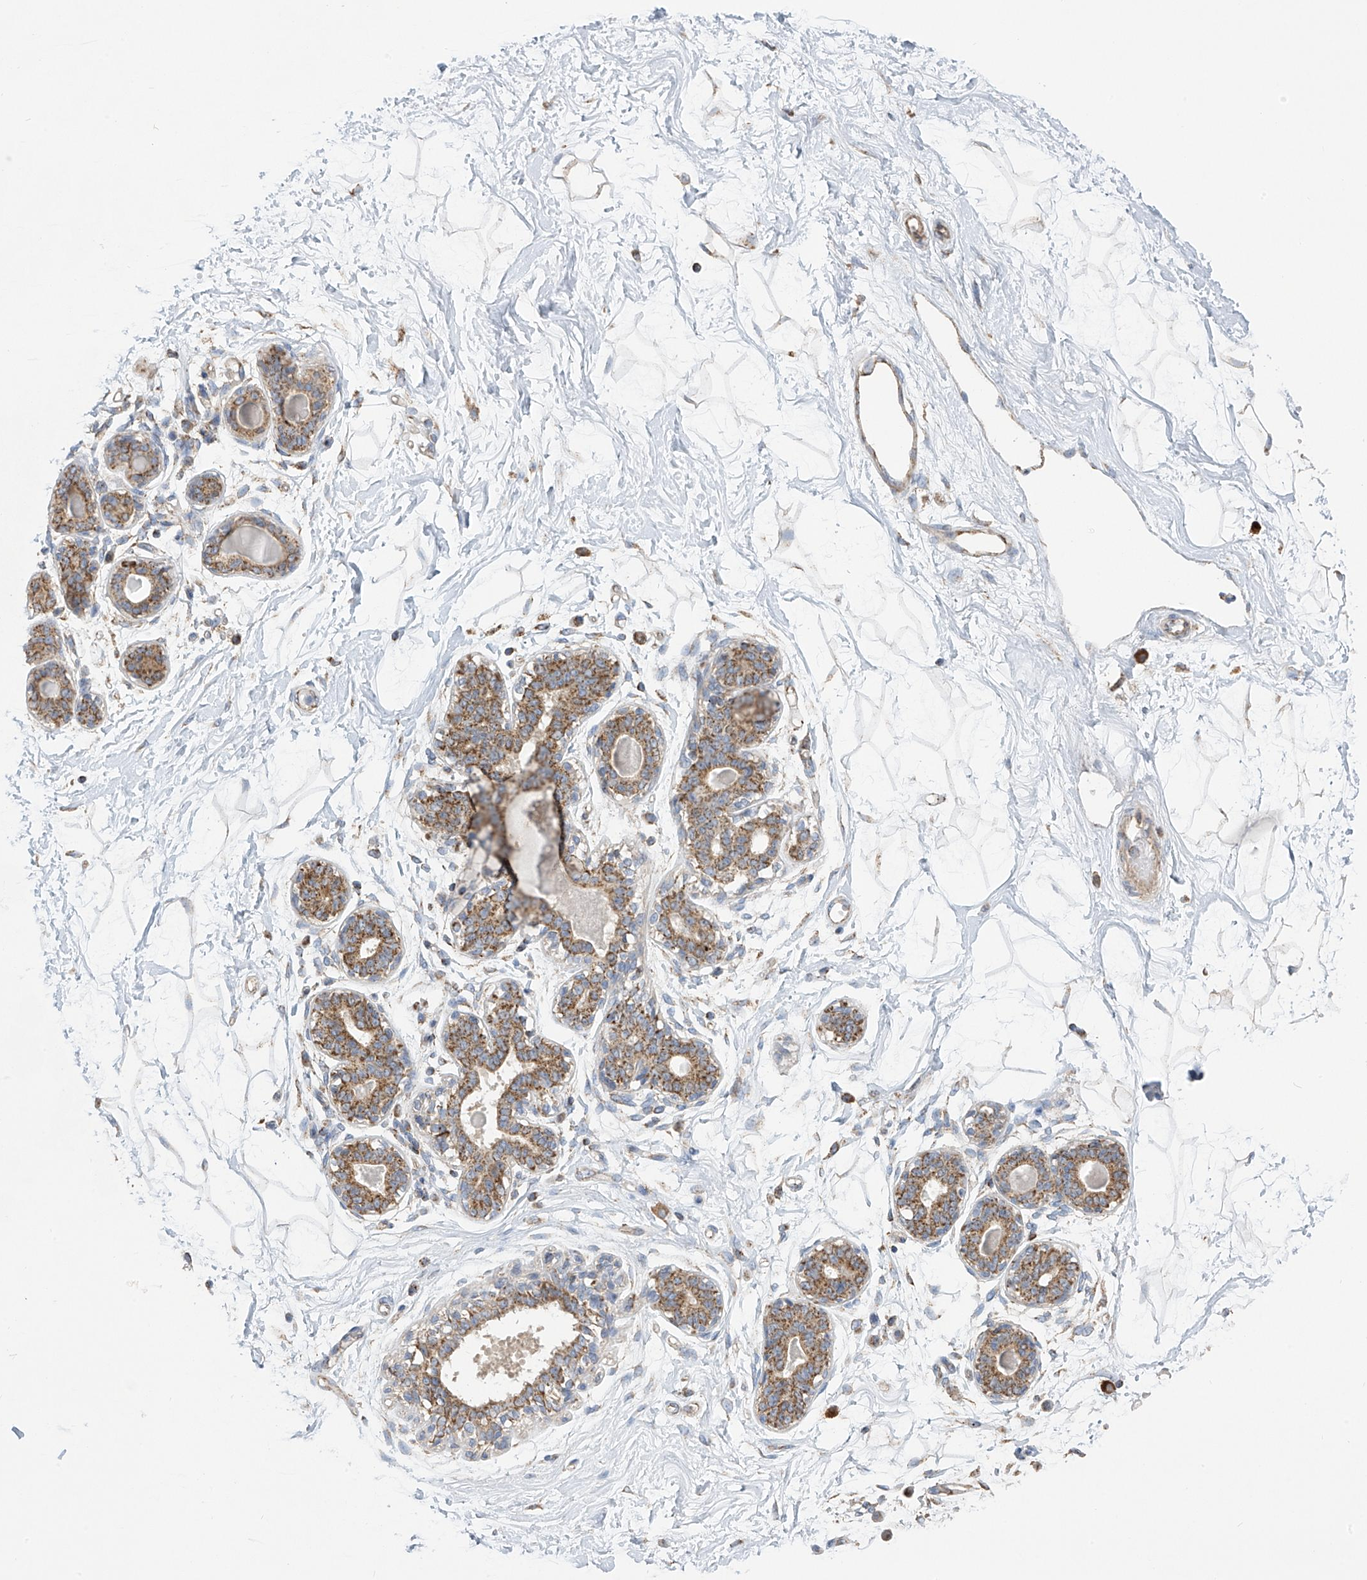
{"staining": {"intensity": "negative", "quantity": "none", "location": "none"}, "tissue": "breast", "cell_type": "Adipocytes", "image_type": "normal", "snomed": [{"axis": "morphology", "description": "Normal tissue, NOS"}, {"axis": "topography", "description": "Breast"}], "caption": "This micrograph is of benign breast stained with IHC to label a protein in brown with the nuclei are counter-stained blue. There is no expression in adipocytes. The staining was performed using DAB to visualize the protein expression in brown, while the nuclei were stained in blue with hematoxylin (Magnification: 20x).", "gene": "PNPT1", "patient": {"sex": "female", "age": 45}}